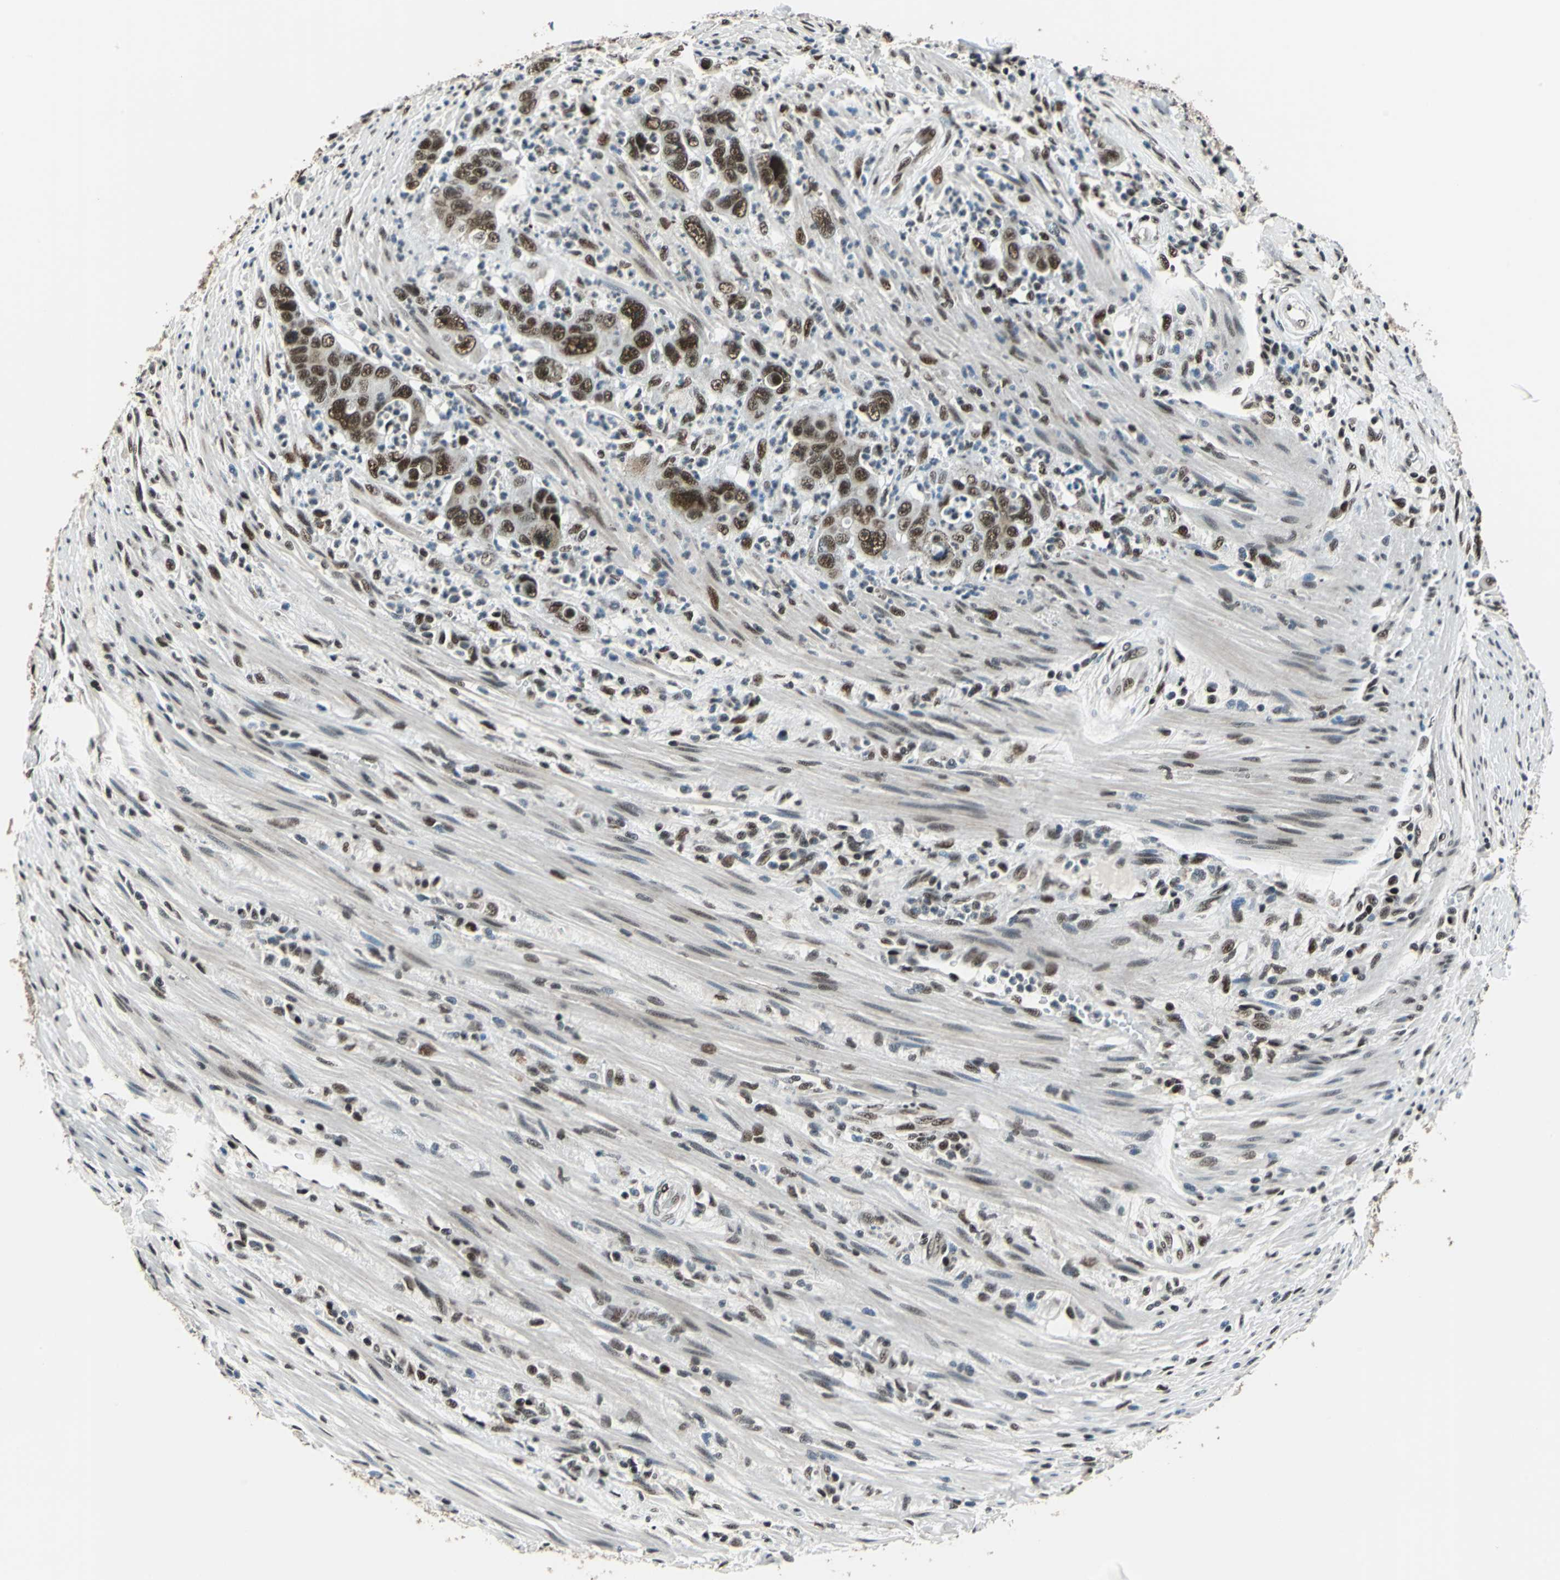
{"staining": {"intensity": "moderate", "quantity": ">75%", "location": "nuclear"}, "tissue": "pancreatic cancer", "cell_type": "Tumor cells", "image_type": "cancer", "snomed": [{"axis": "morphology", "description": "Adenocarcinoma, NOS"}, {"axis": "topography", "description": "Pancreas"}], "caption": "Immunohistochemistry (IHC) staining of pancreatic adenocarcinoma, which exhibits medium levels of moderate nuclear positivity in approximately >75% of tumor cells indicating moderate nuclear protein positivity. The staining was performed using DAB (brown) for protein detection and nuclei were counterstained in hematoxylin (blue).", "gene": "BCLAF1", "patient": {"sex": "female", "age": 71}}